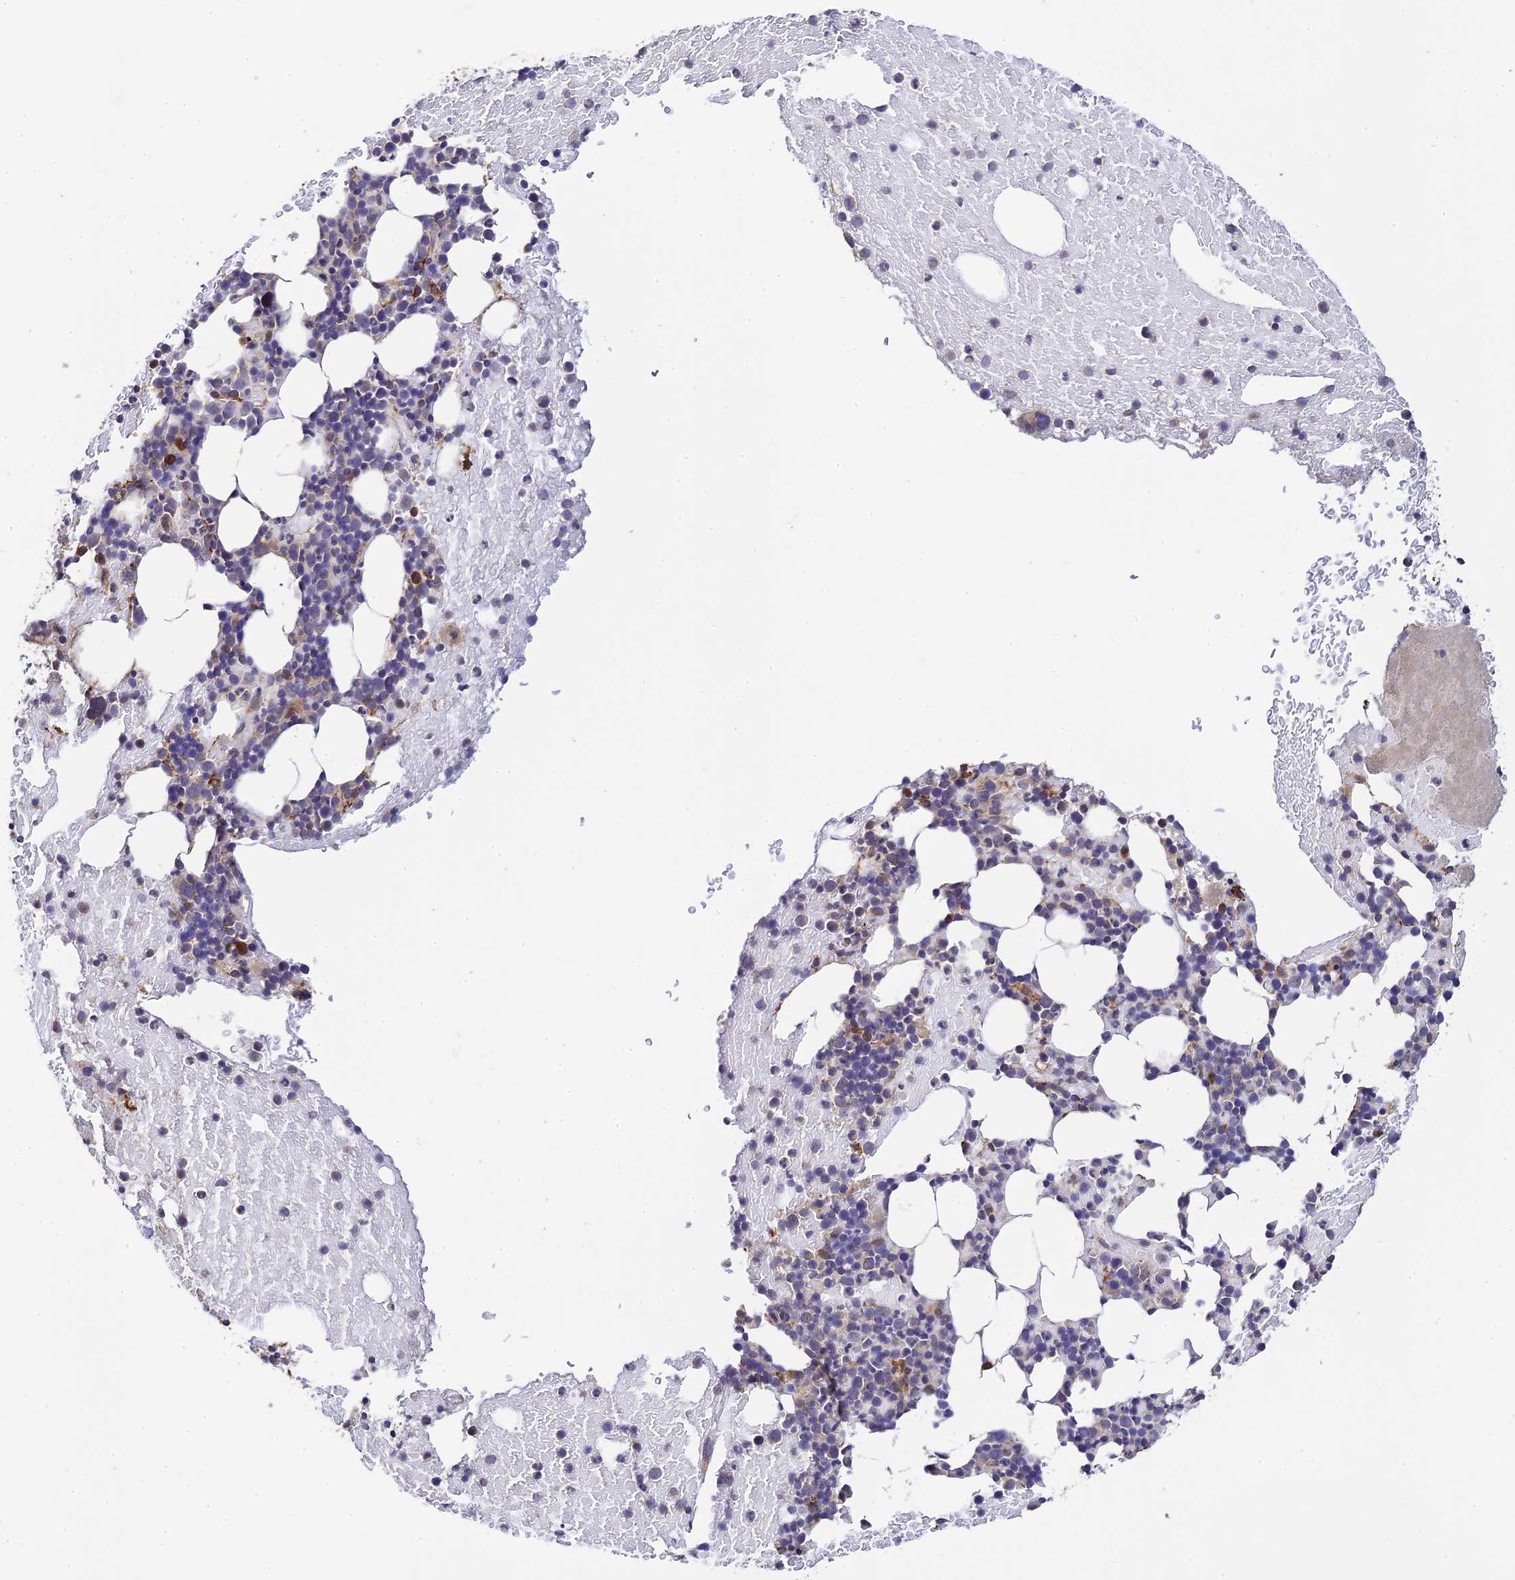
{"staining": {"intensity": "negative", "quantity": "none", "location": "none"}, "tissue": "bone marrow", "cell_type": "Hematopoietic cells", "image_type": "normal", "snomed": [{"axis": "morphology", "description": "Normal tissue, NOS"}, {"axis": "topography", "description": "Bone marrow"}], "caption": "Immunohistochemical staining of benign human bone marrow shows no significant staining in hematopoietic cells.", "gene": "P3H3", "patient": {"sex": "male", "age": 57}}